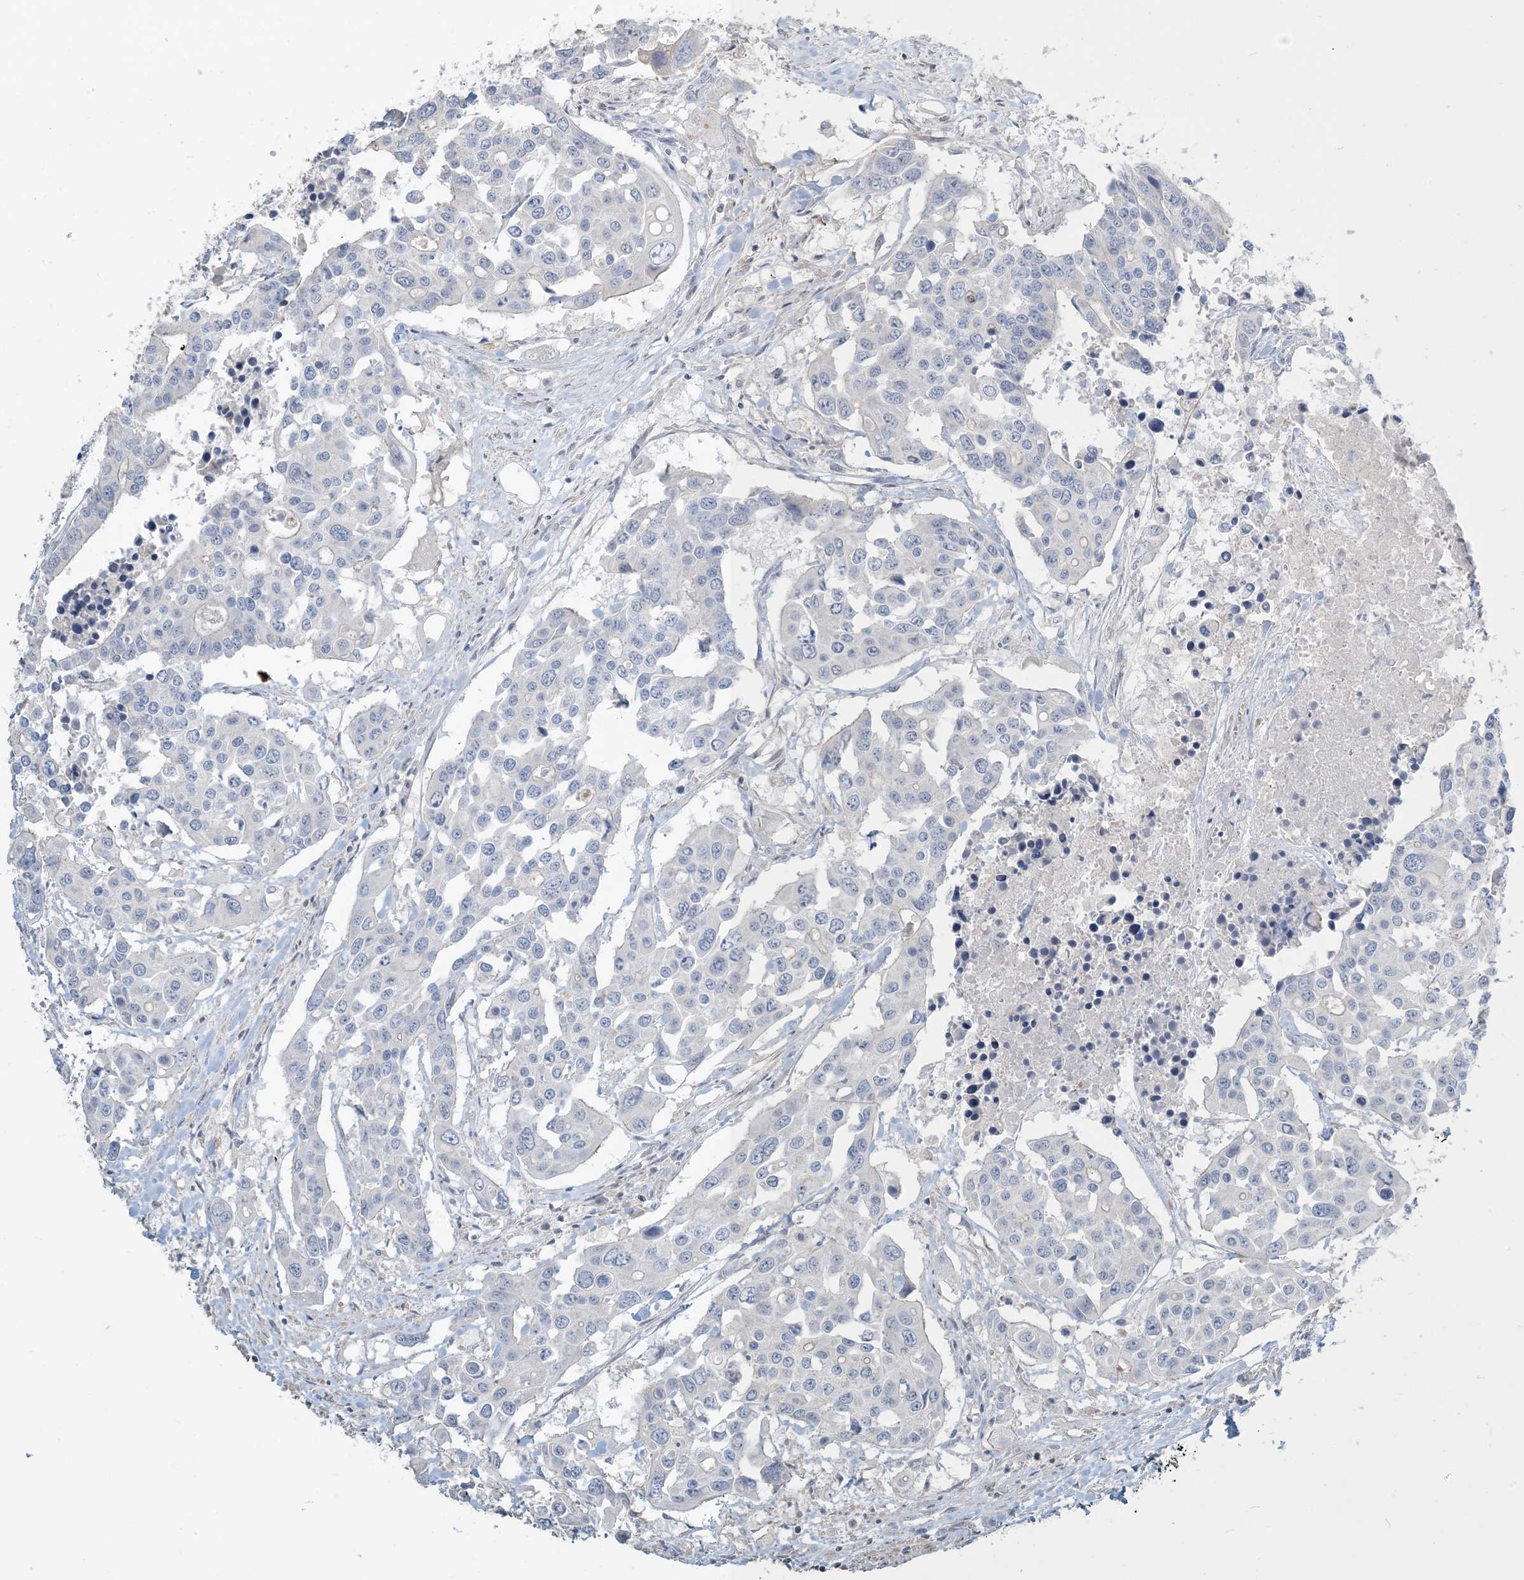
{"staining": {"intensity": "negative", "quantity": "none", "location": "none"}, "tissue": "colorectal cancer", "cell_type": "Tumor cells", "image_type": "cancer", "snomed": [{"axis": "morphology", "description": "Adenocarcinoma, NOS"}, {"axis": "topography", "description": "Colon"}], "caption": "This is a histopathology image of immunohistochemistry (IHC) staining of adenocarcinoma (colorectal), which shows no positivity in tumor cells. The staining was performed using DAB to visualize the protein expression in brown, while the nuclei were stained in blue with hematoxylin (Magnification: 20x).", "gene": "NPHS2", "patient": {"sex": "male", "age": 77}}